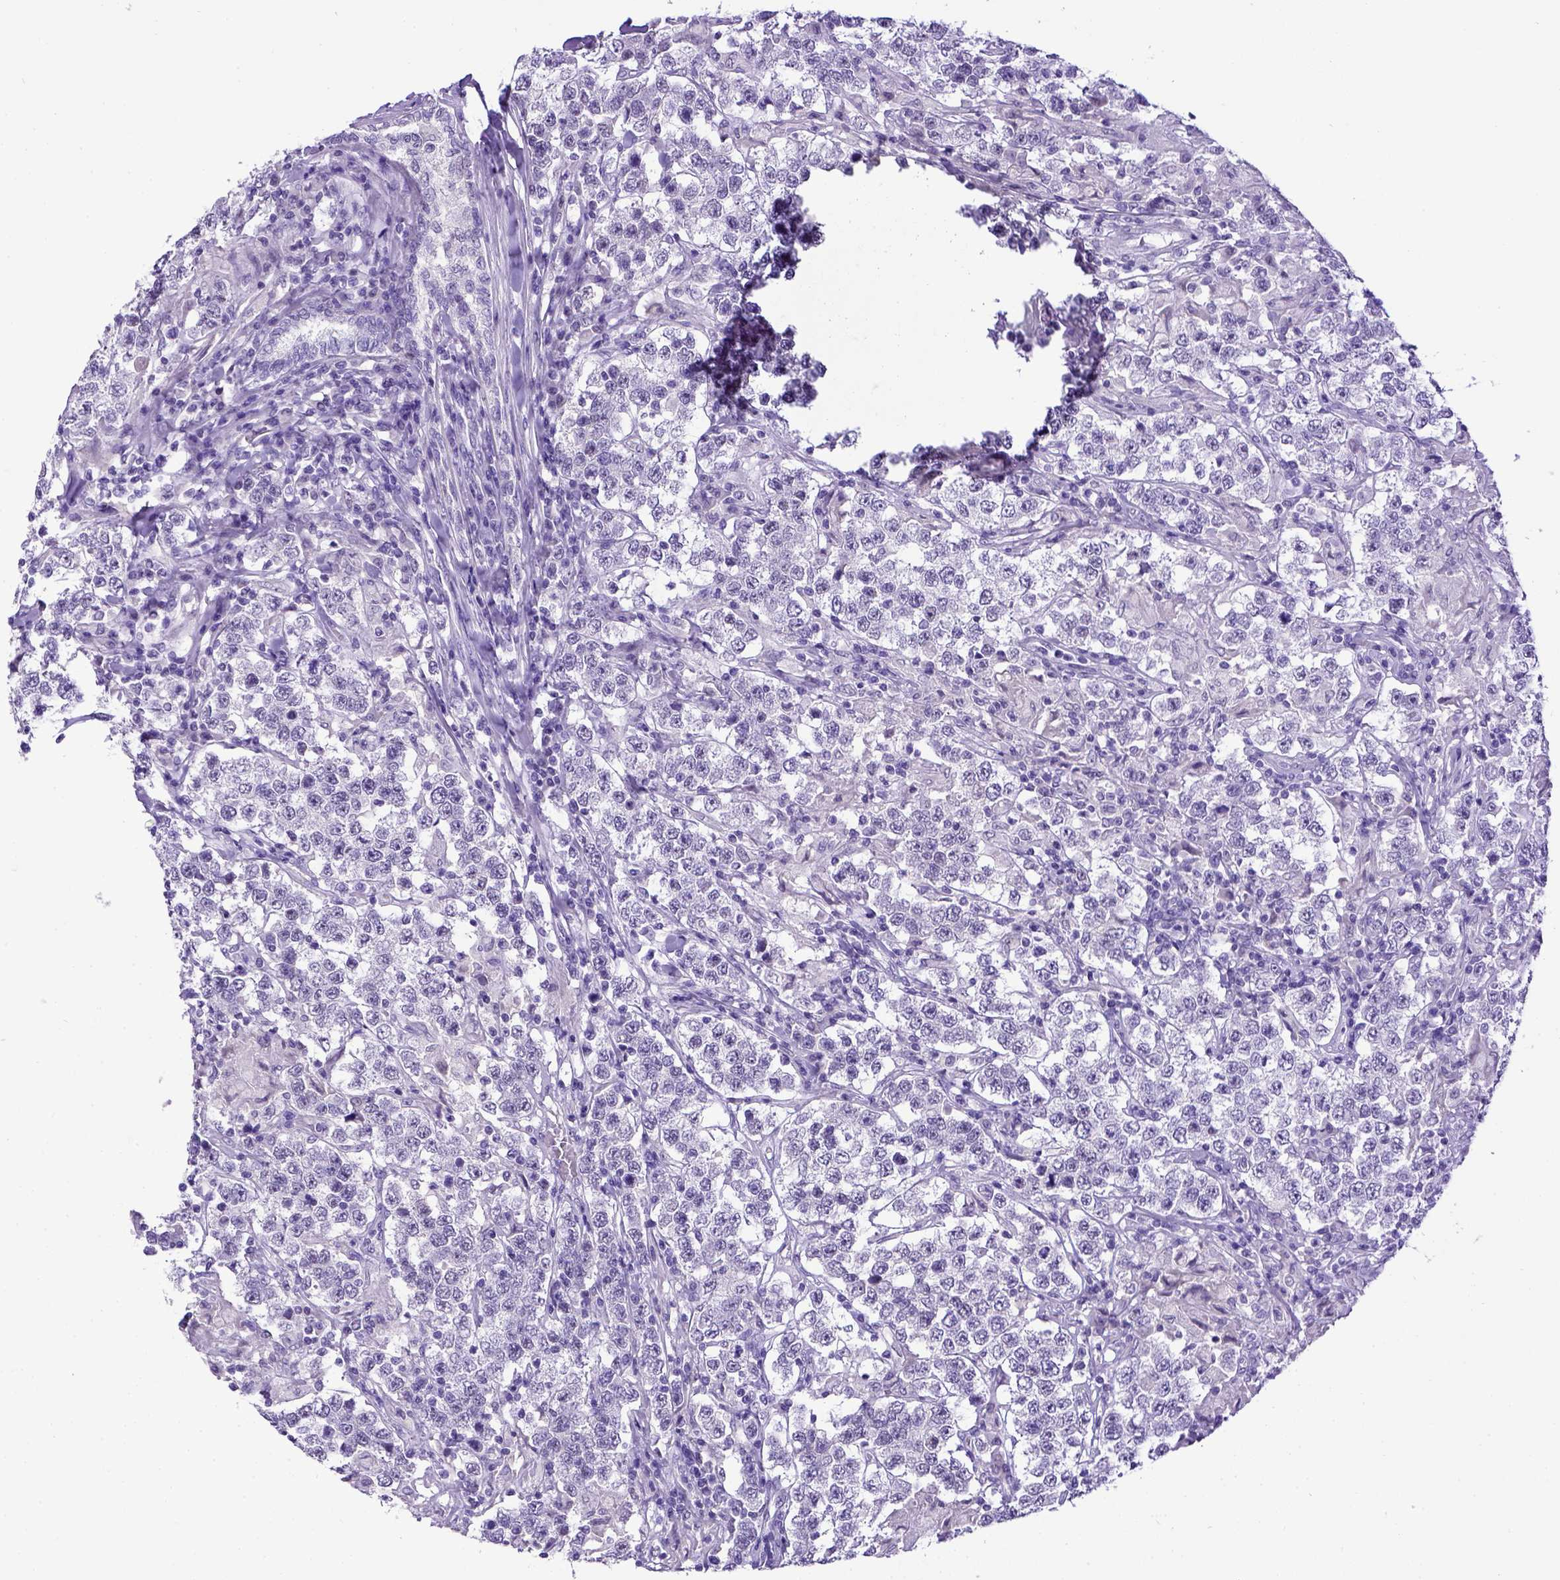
{"staining": {"intensity": "negative", "quantity": "none", "location": "none"}, "tissue": "testis cancer", "cell_type": "Tumor cells", "image_type": "cancer", "snomed": [{"axis": "morphology", "description": "Seminoma, NOS"}, {"axis": "morphology", "description": "Carcinoma, Embryonal, NOS"}, {"axis": "topography", "description": "Testis"}], "caption": "This is an IHC photomicrograph of human testis cancer (seminoma). There is no staining in tumor cells.", "gene": "ESR1", "patient": {"sex": "male", "age": 41}}